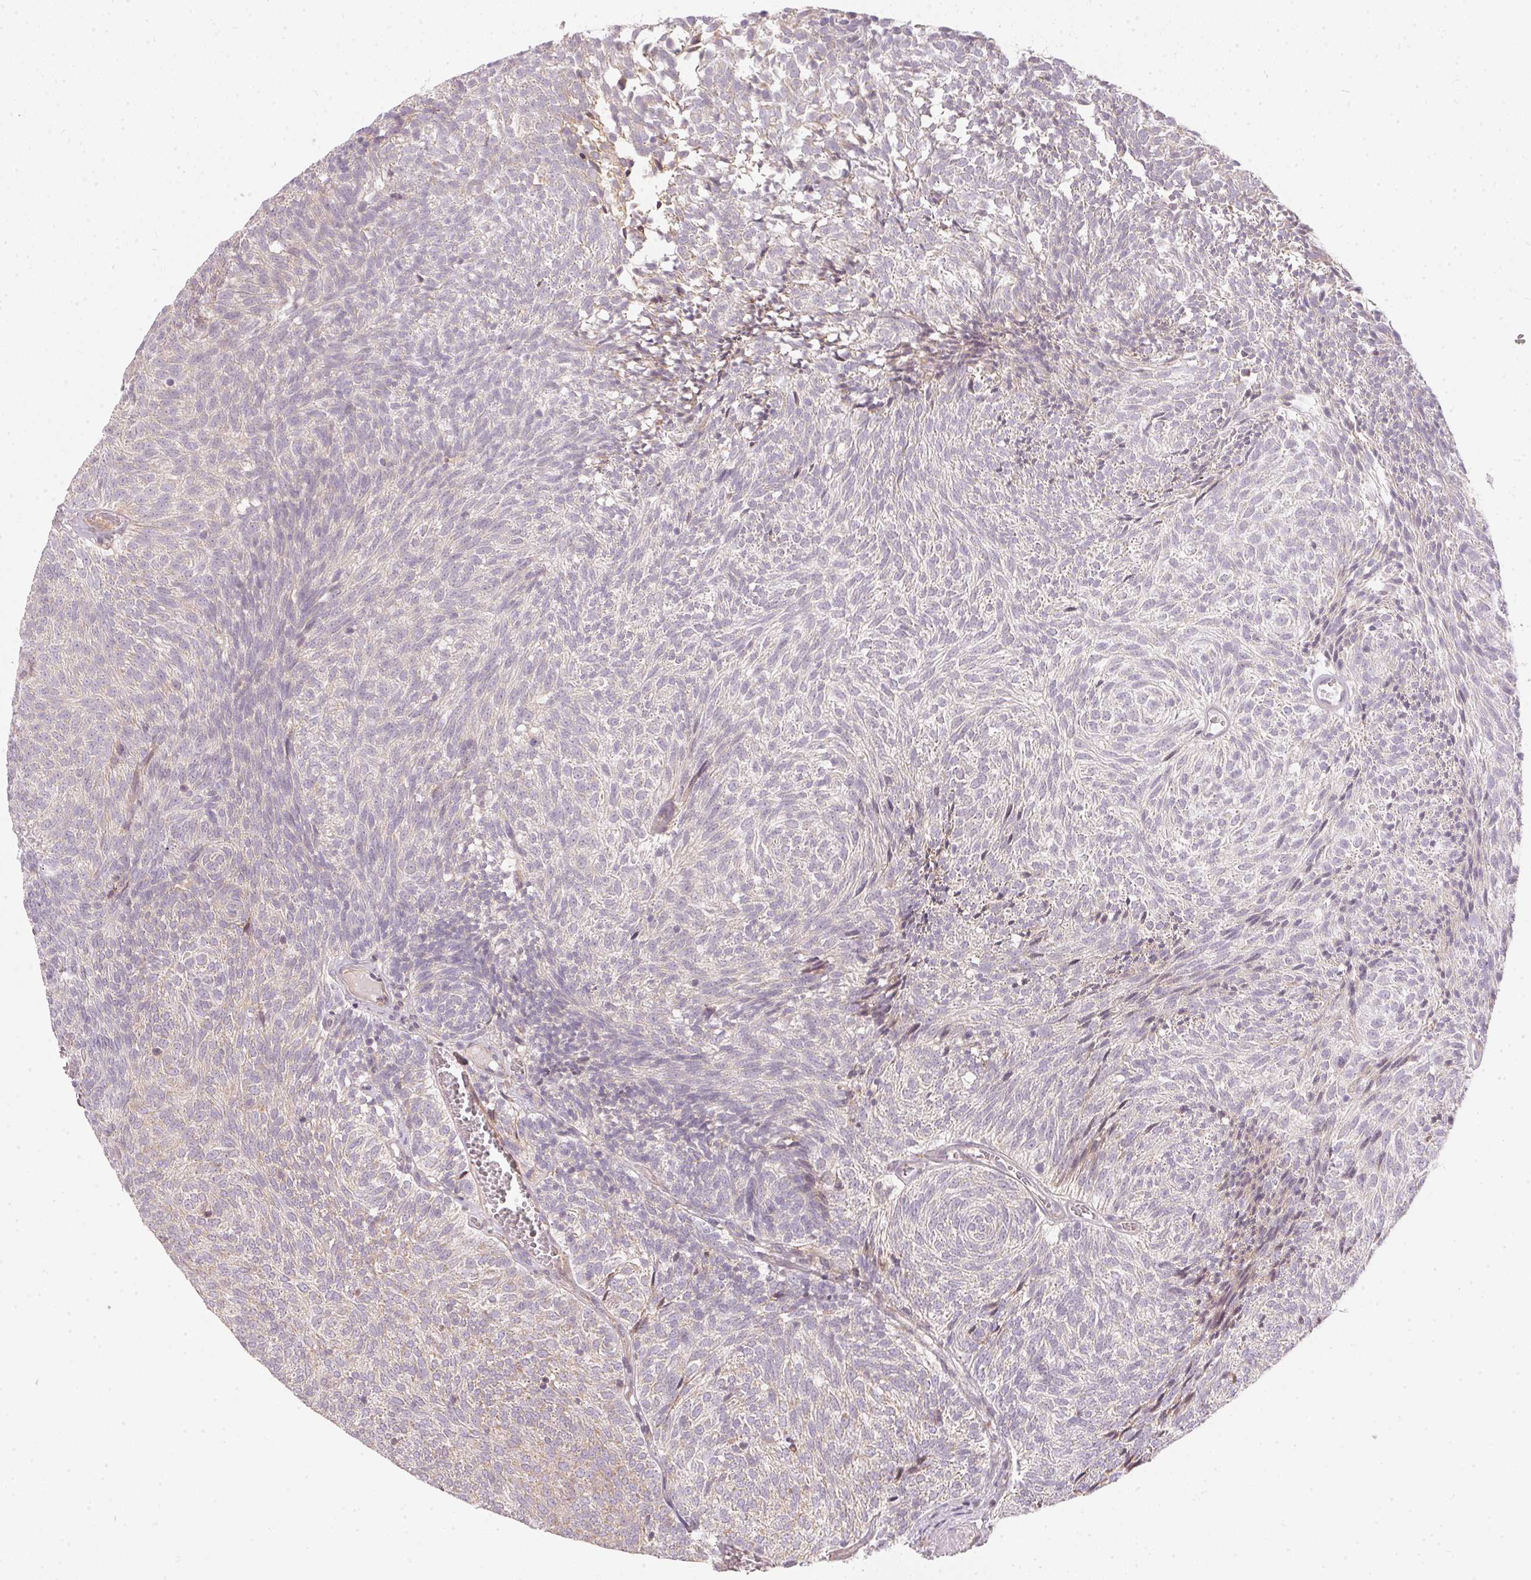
{"staining": {"intensity": "negative", "quantity": "none", "location": "none"}, "tissue": "urothelial cancer", "cell_type": "Tumor cells", "image_type": "cancer", "snomed": [{"axis": "morphology", "description": "Urothelial carcinoma, Low grade"}, {"axis": "topography", "description": "Urinary bladder"}], "caption": "Immunohistochemistry (IHC) photomicrograph of neoplastic tissue: low-grade urothelial carcinoma stained with DAB (3,3'-diaminobenzidine) reveals no significant protein expression in tumor cells. Nuclei are stained in blue.", "gene": "VWA5B2", "patient": {"sex": "male", "age": 77}}